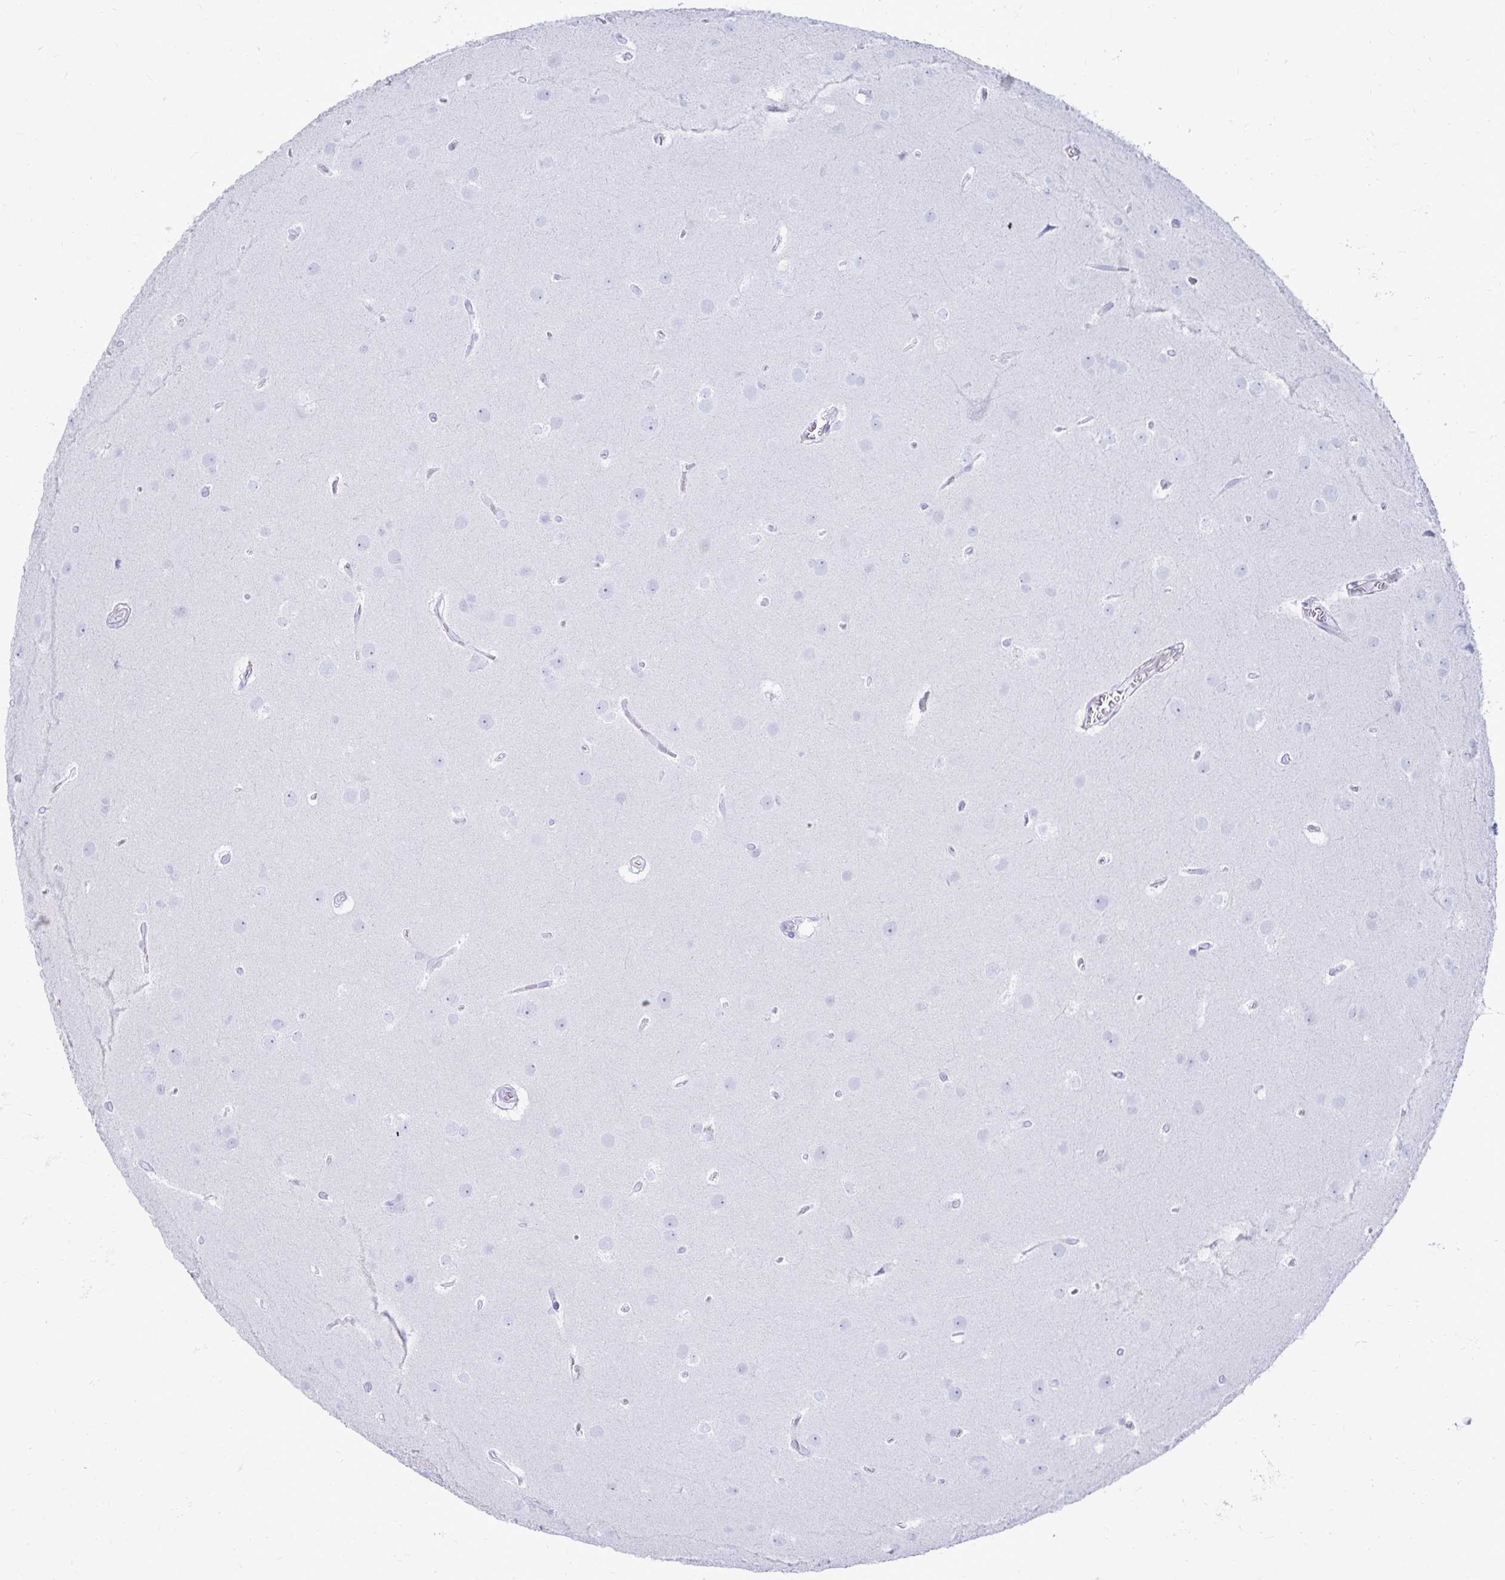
{"staining": {"intensity": "negative", "quantity": "none", "location": "none"}, "tissue": "glioma", "cell_type": "Tumor cells", "image_type": "cancer", "snomed": [{"axis": "morphology", "description": "Glioma, malignant, Low grade"}, {"axis": "topography", "description": "Brain"}], "caption": "Human malignant glioma (low-grade) stained for a protein using immunohistochemistry demonstrates no positivity in tumor cells.", "gene": "OR10R2", "patient": {"sex": "female", "age": 32}}